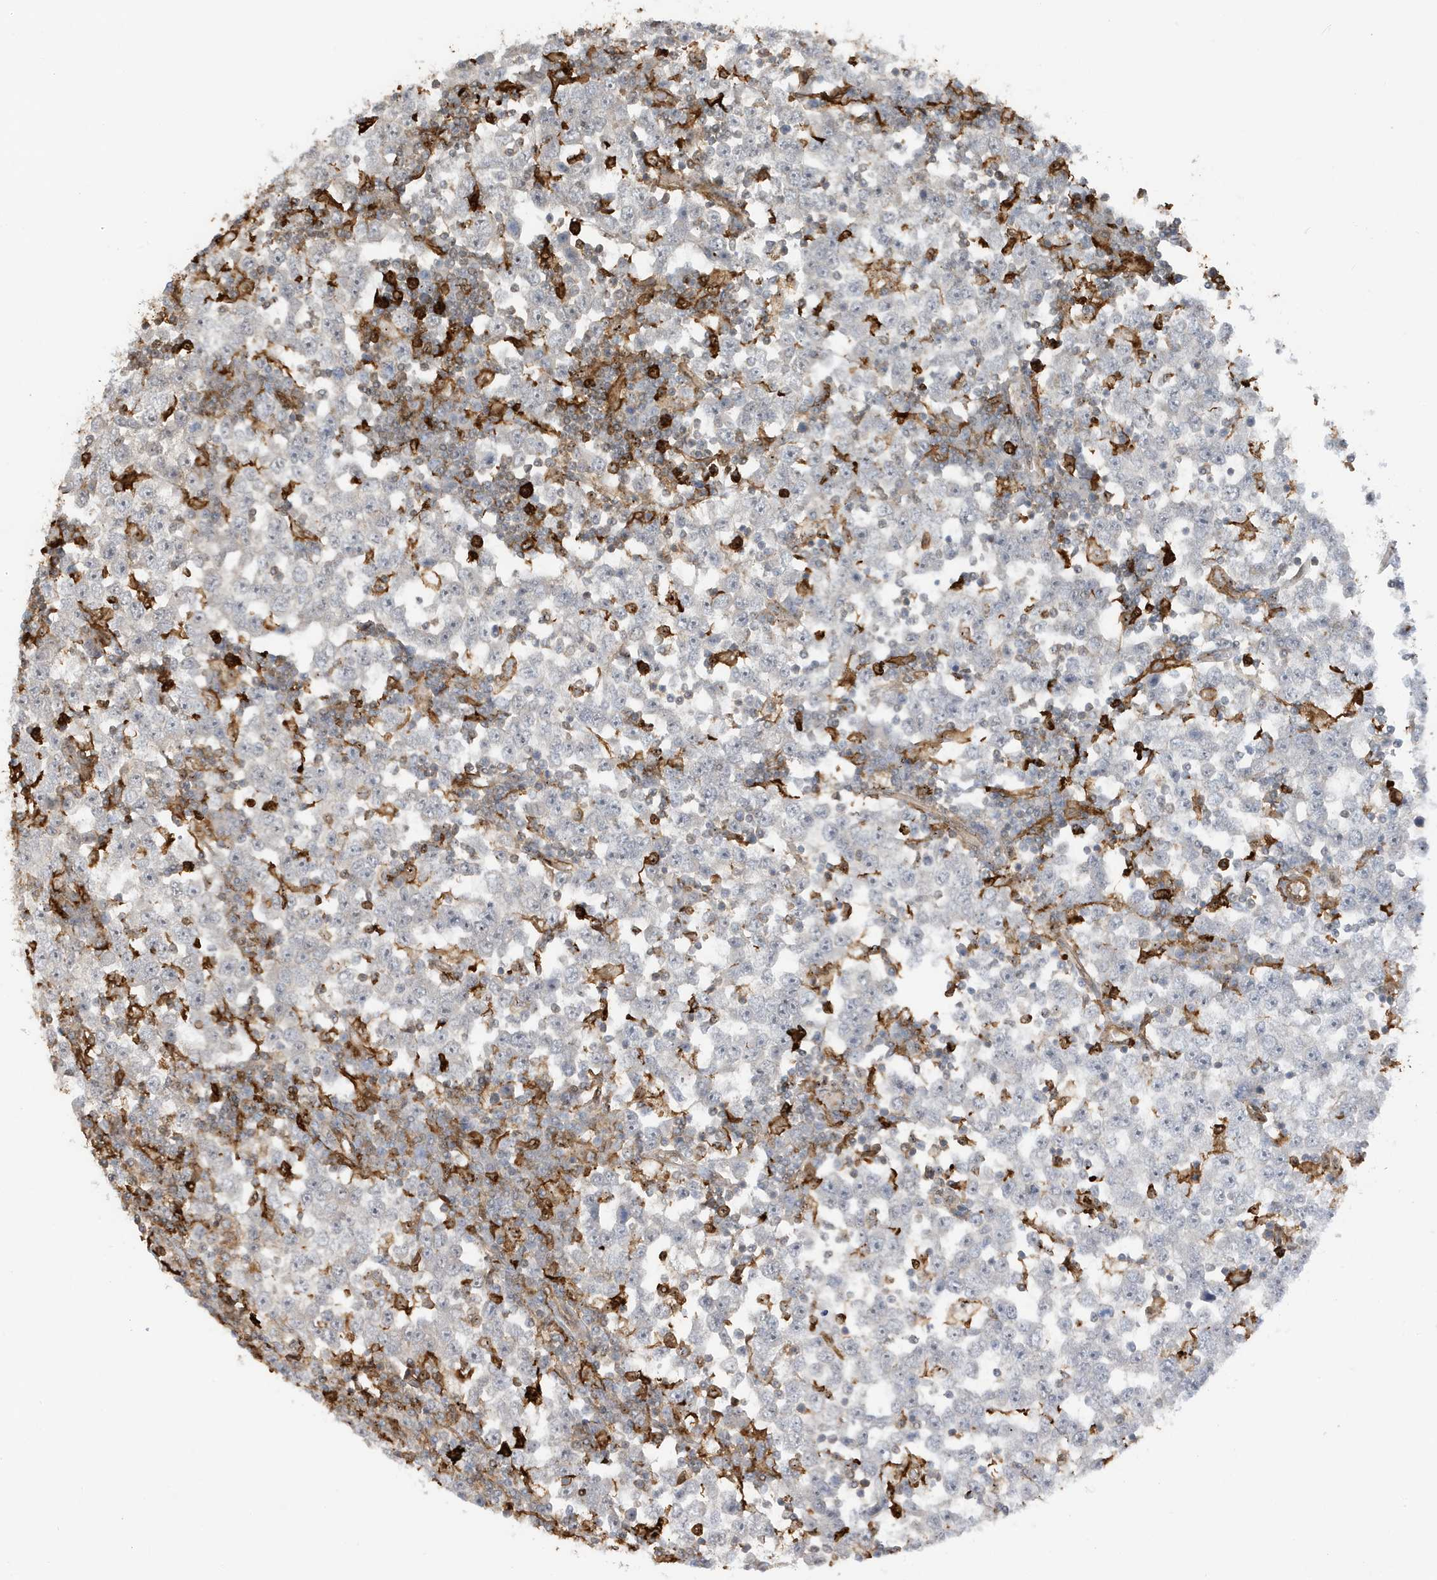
{"staining": {"intensity": "negative", "quantity": "none", "location": "none"}, "tissue": "testis cancer", "cell_type": "Tumor cells", "image_type": "cancer", "snomed": [{"axis": "morphology", "description": "Seminoma, NOS"}, {"axis": "topography", "description": "Testis"}], "caption": "Immunohistochemistry (IHC) of human testis cancer (seminoma) displays no positivity in tumor cells.", "gene": "PHACTR2", "patient": {"sex": "male", "age": 65}}